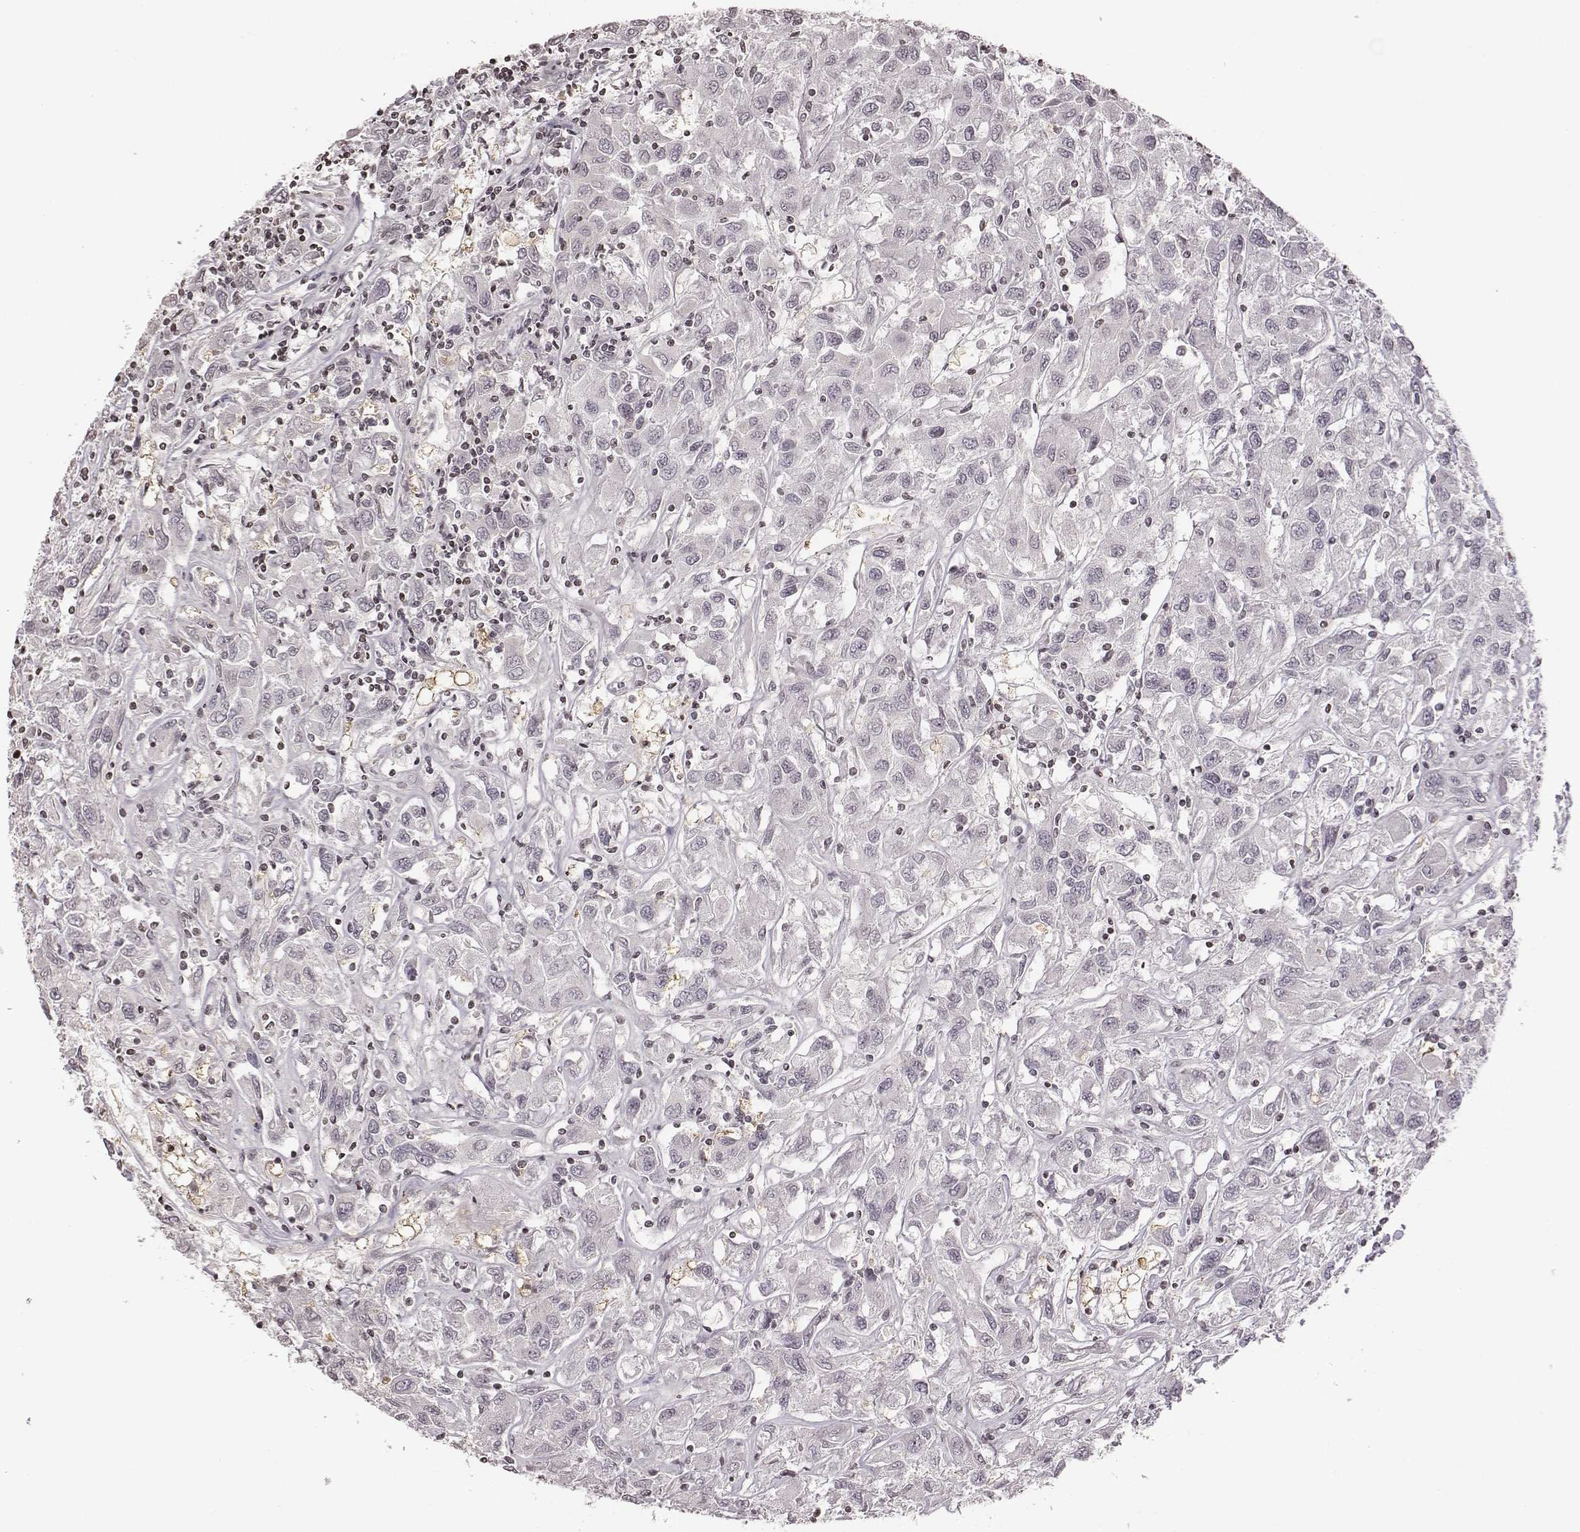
{"staining": {"intensity": "negative", "quantity": "none", "location": "none"}, "tissue": "renal cancer", "cell_type": "Tumor cells", "image_type": "cancer", "snomed": [{"axis": "morphology", "description": "Adenocarcinoma, NOS"}, {"axis": "topography", "description": "Kidney"}], "caption": "Tumor cells are negative for protein expression in human renal adenocarcinoma.", "gene": "GRM4", "patient": {"sex": "female", "age": 76}}